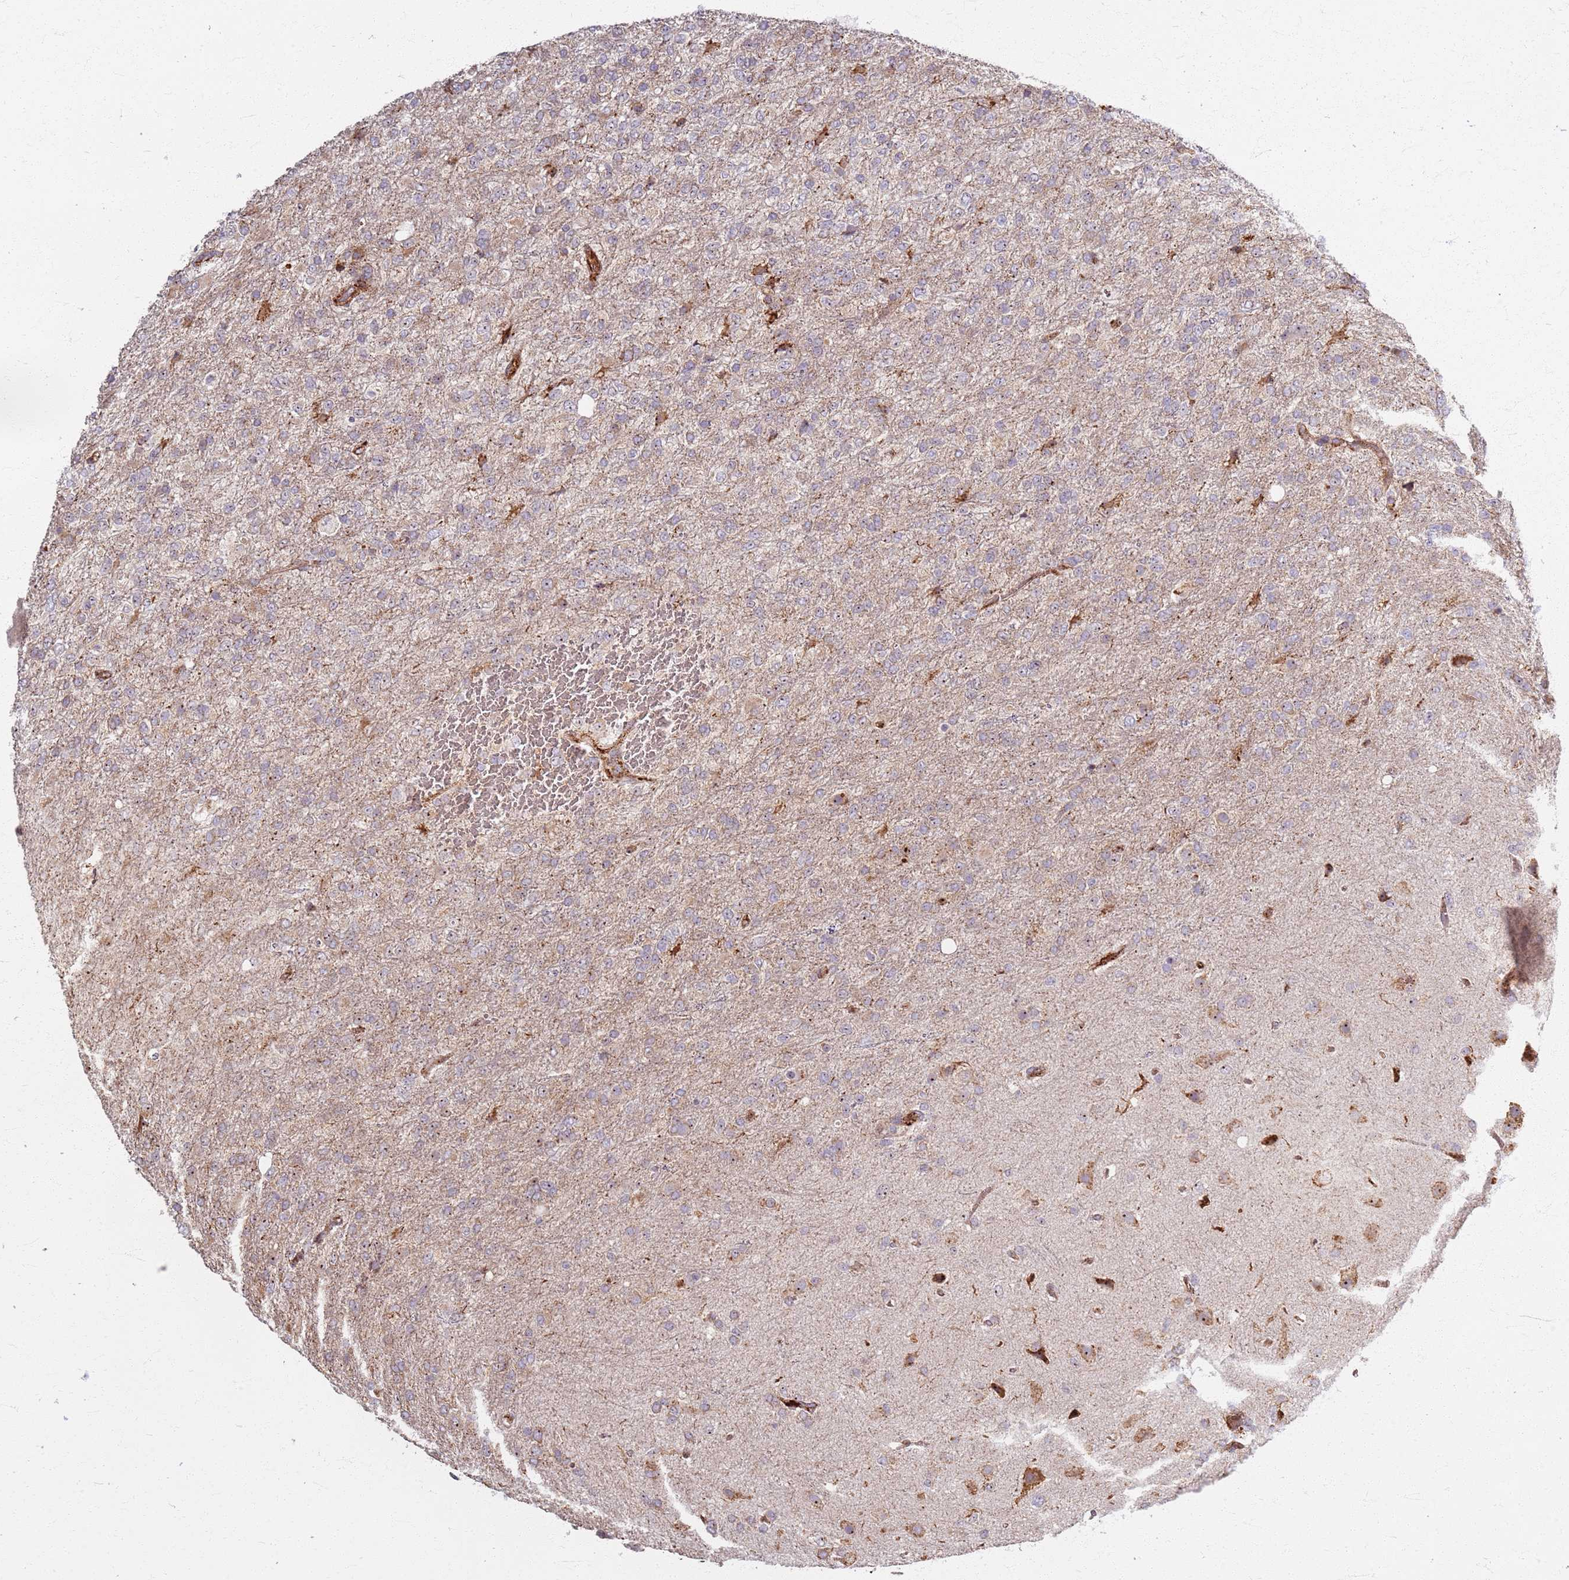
{"staining": {"intensity": "weak", "quantity": "25%-75%", "location": "cytoplasmic/membranous,nuclear"}, "tissue": "glioma", "cell_type": "Tumor cells", "image_type": "cancer", "snomed": [{"axis": "morphology", "description": "Glioma, malignant, High grade"}, {"axis": "topography", "description": "Brain"}], "caption": "Glioma stained for a protein (brown) reveals weak cytoplasmic/membranous and nuclear positive staining in about 25%-75% of tumor cells.", "gene": "KRI1", "patient": {"sex": "female", "age": 74}}